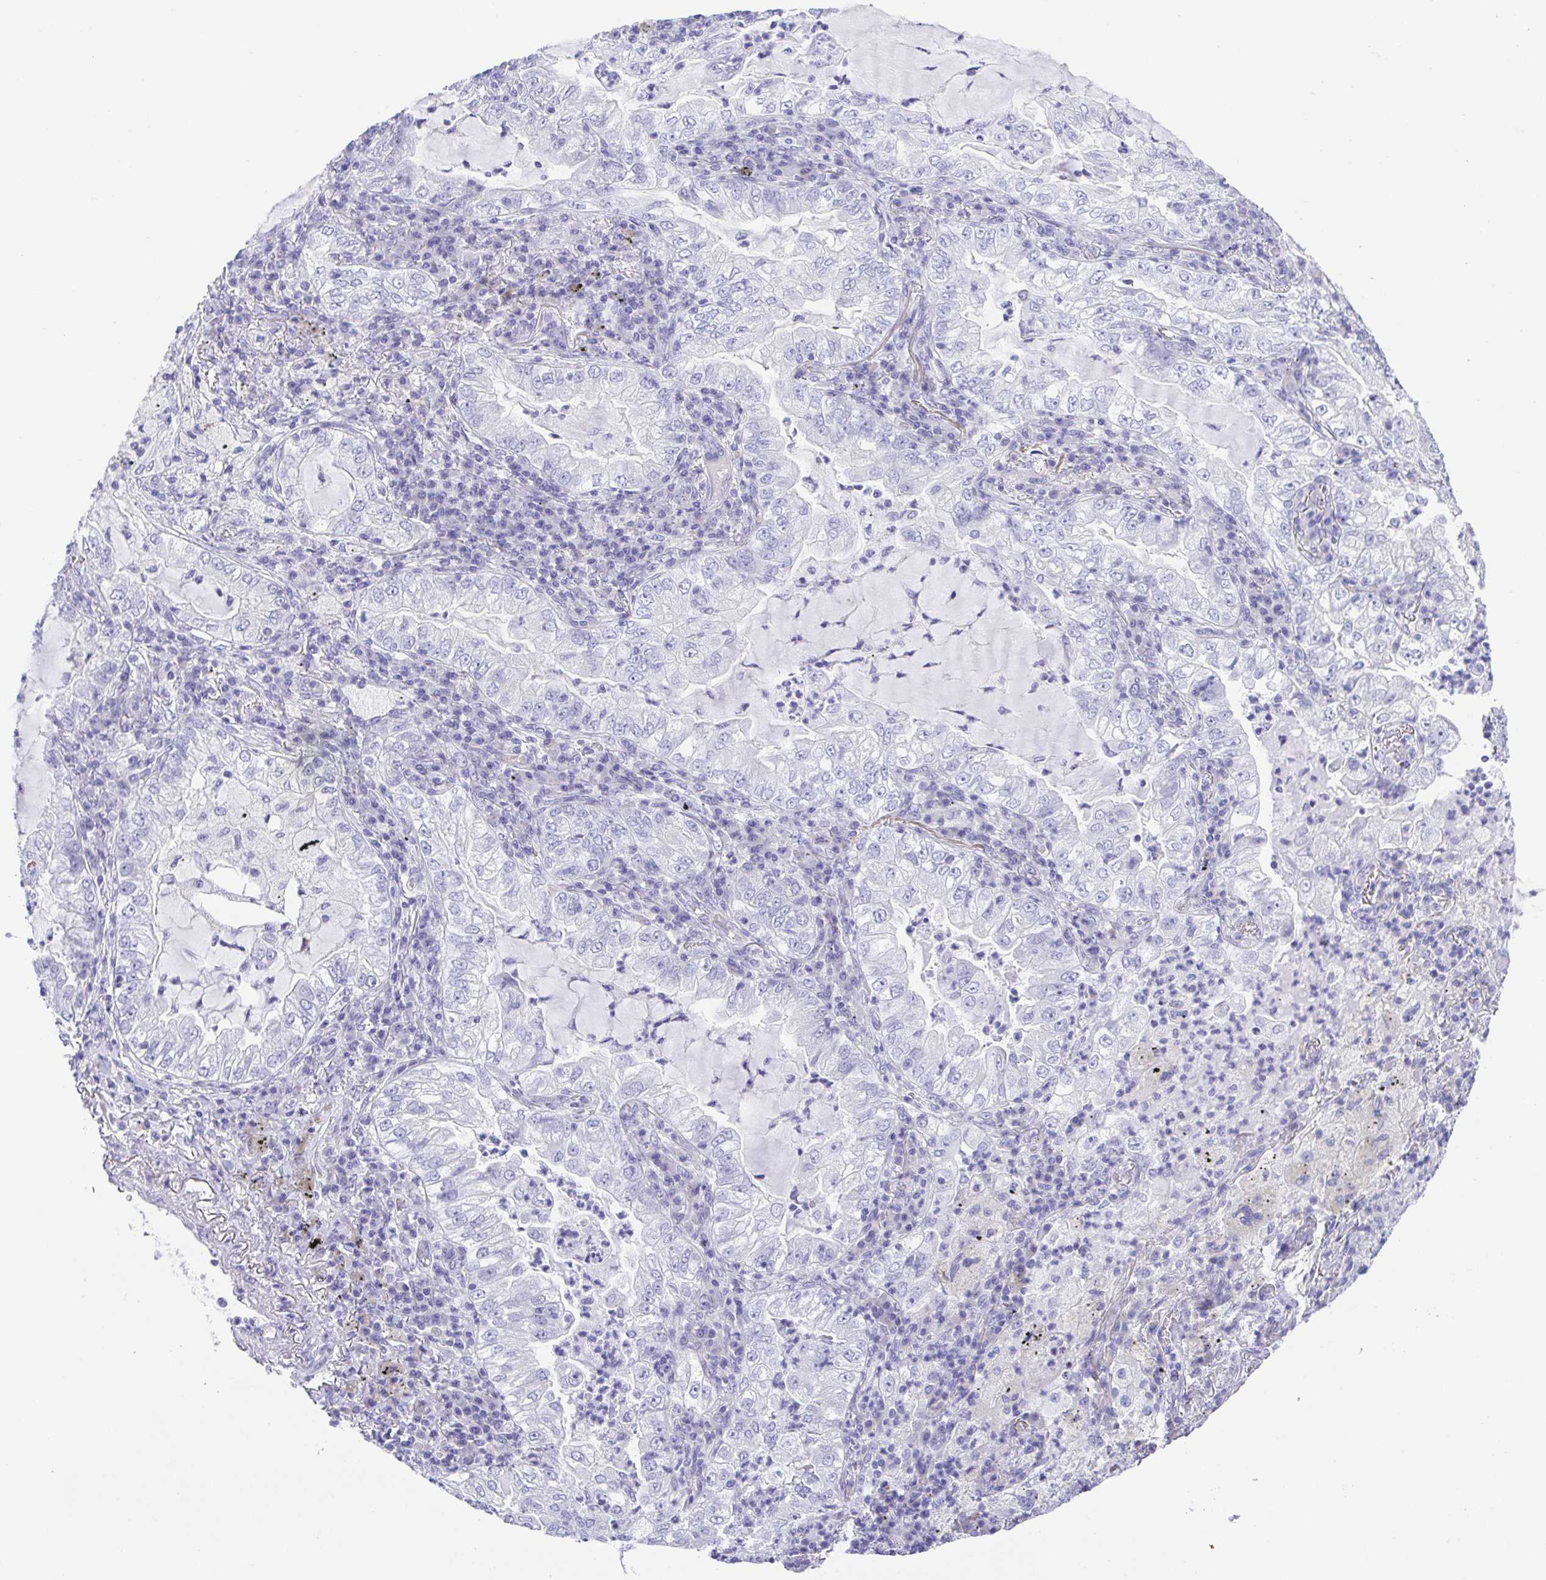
{"staining": {"intensity": "negative", "quantity": "none", "location": "none"}, "tissue": "lung cancer", "cell_type": "Tumor cells", "image_type": "cancer", "snomed": [{"axis": "morphology", "description": "Adenocarcinoma, NOS"}, {"axis": "topography", "description": "Lung"}], "caption": "Photomicrograph shows no protein staining in tumor cells of adenocarcinoma (lung) tissue. (DAB immunohistochemistry, high magnification).", "gene": "LUZP4", "patient": {"sex": "female", "age": 73}}